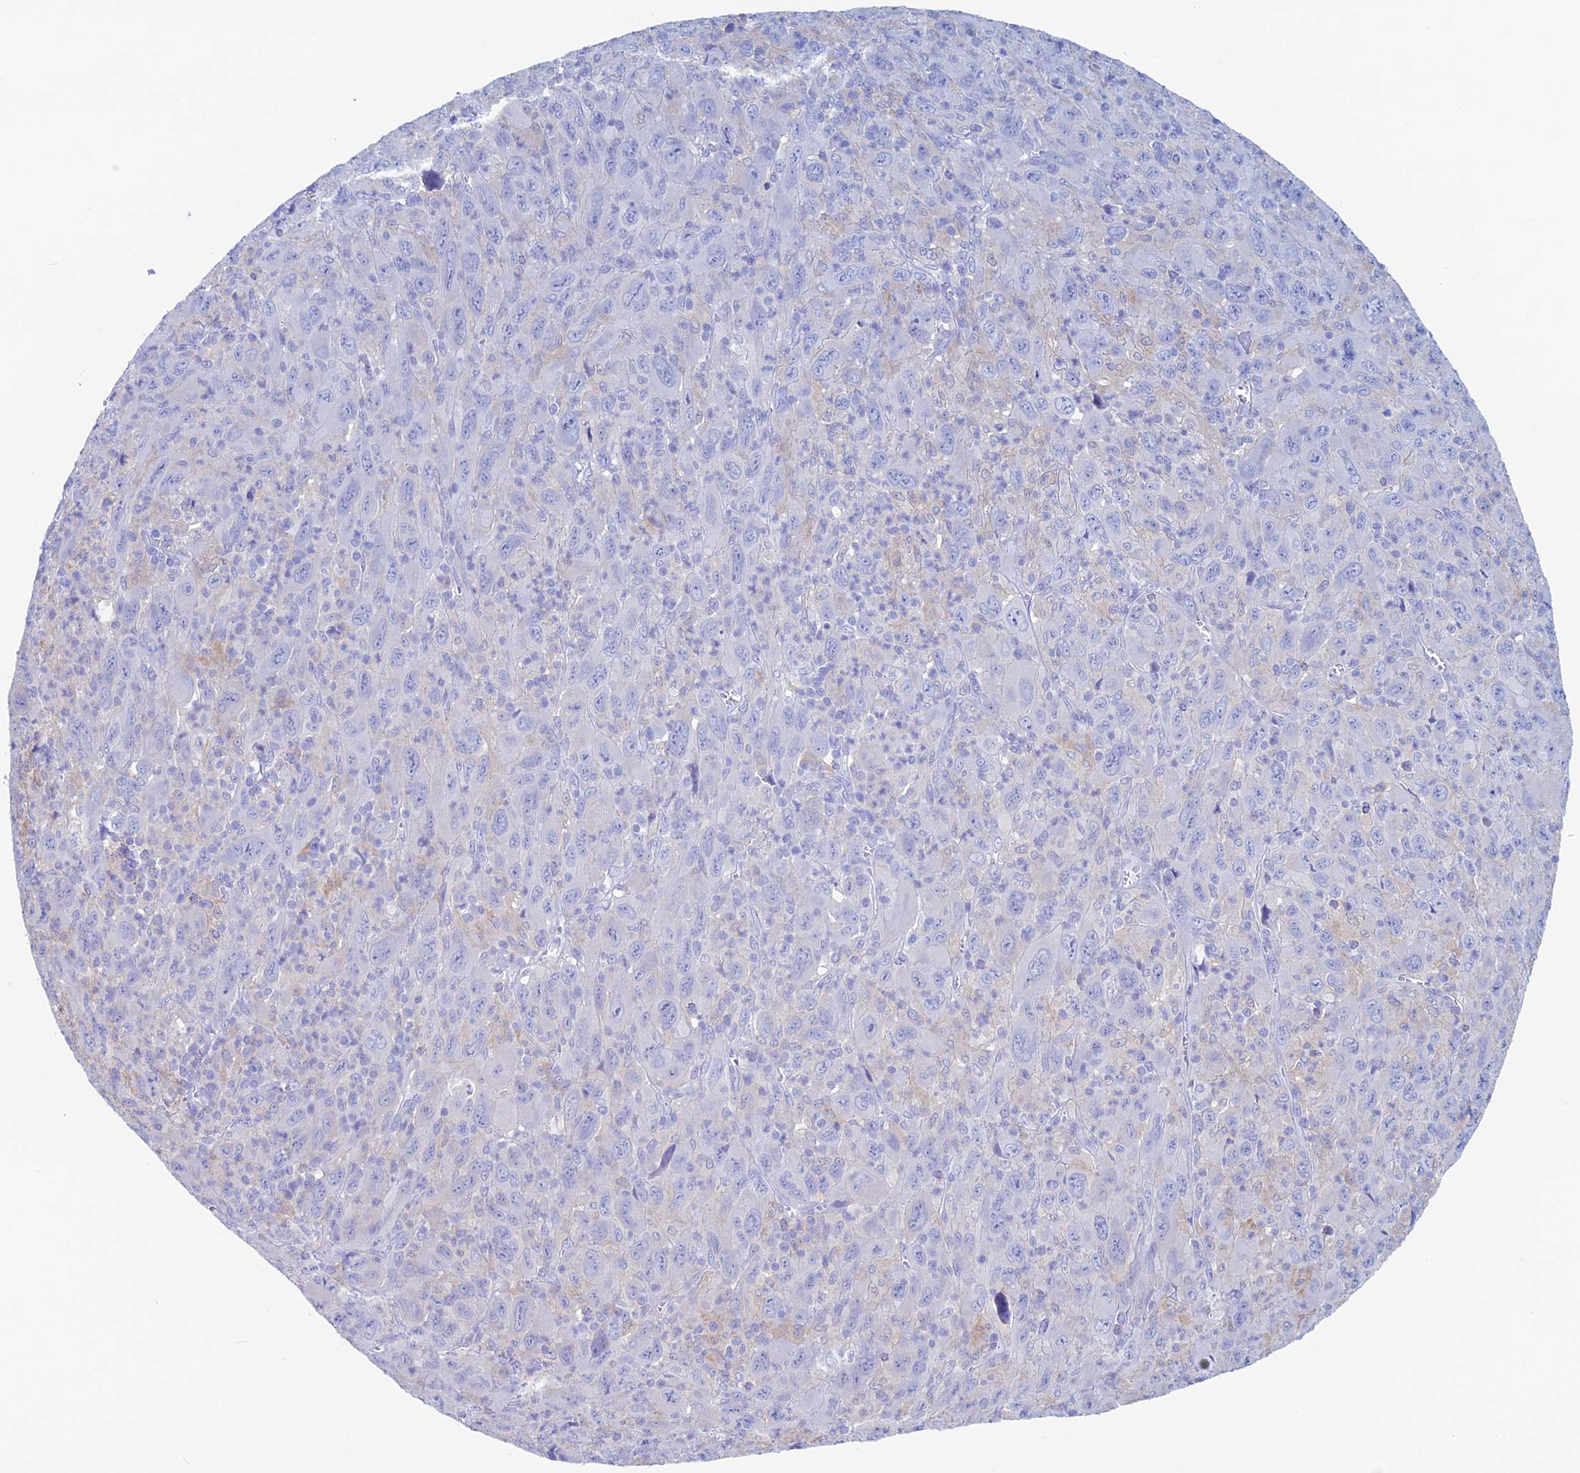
{"staining": {"intensity": "weak", "quantity": "<25%", "location": "cytoplasmic/membranous"}, "tissue": "melanoma", "cell_type": "Tumor cells", "image_type": "cancer", "snomed": [{"axis": "morphology", "description": "Malignant melanoma, Metastatic site"}, {"axis": "topography", "description": "Skin"}], "caption": "IHC of malignant melanoma (metastatic site) exhibits no expression in tumor cells.", "gene": "KCNK17", "patient": {"sex": "female", "age": 56}}